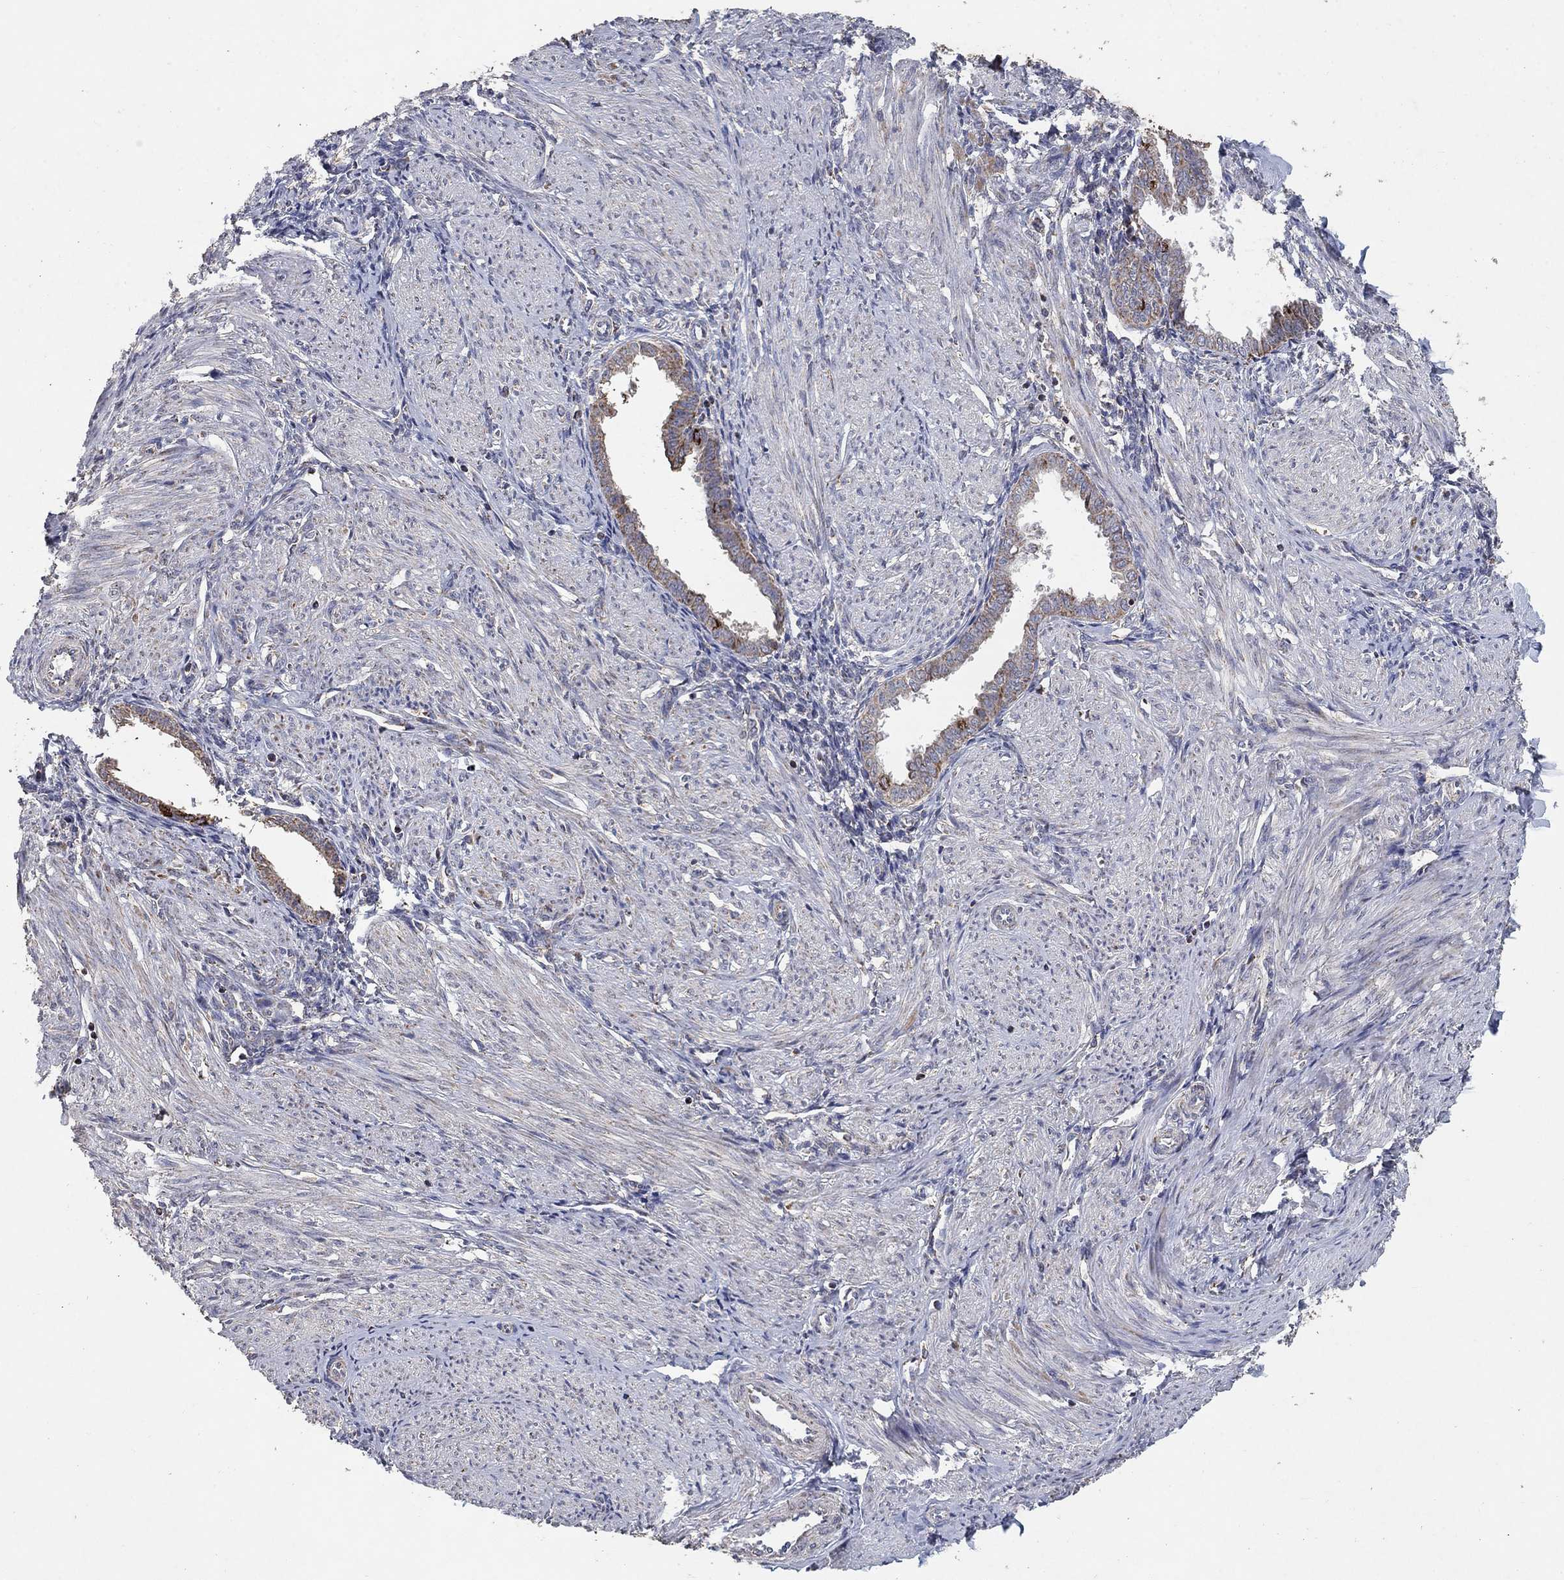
{"staining": {"intensity": "negative", "quantity": "none", "location": "none"}, "tissue": "endometrium", "cell_type": "Cells in endometrial stroma", "image_type": "normal", "snomed": [{"axis": "morphology", "description": "Normal tissue, NOS"}, {"axis": "topography", "description": "Endometrium"}], "caption": "A micrograph of human endometrium is negative for staining in cells in endometrial stroma. (DAB (3,3'-diaminobenzidine) IHC visualized using brightfield microscopy, high magnification).", "gene": "GPSM1", "patient": {"sex": "female", "age": 37}}